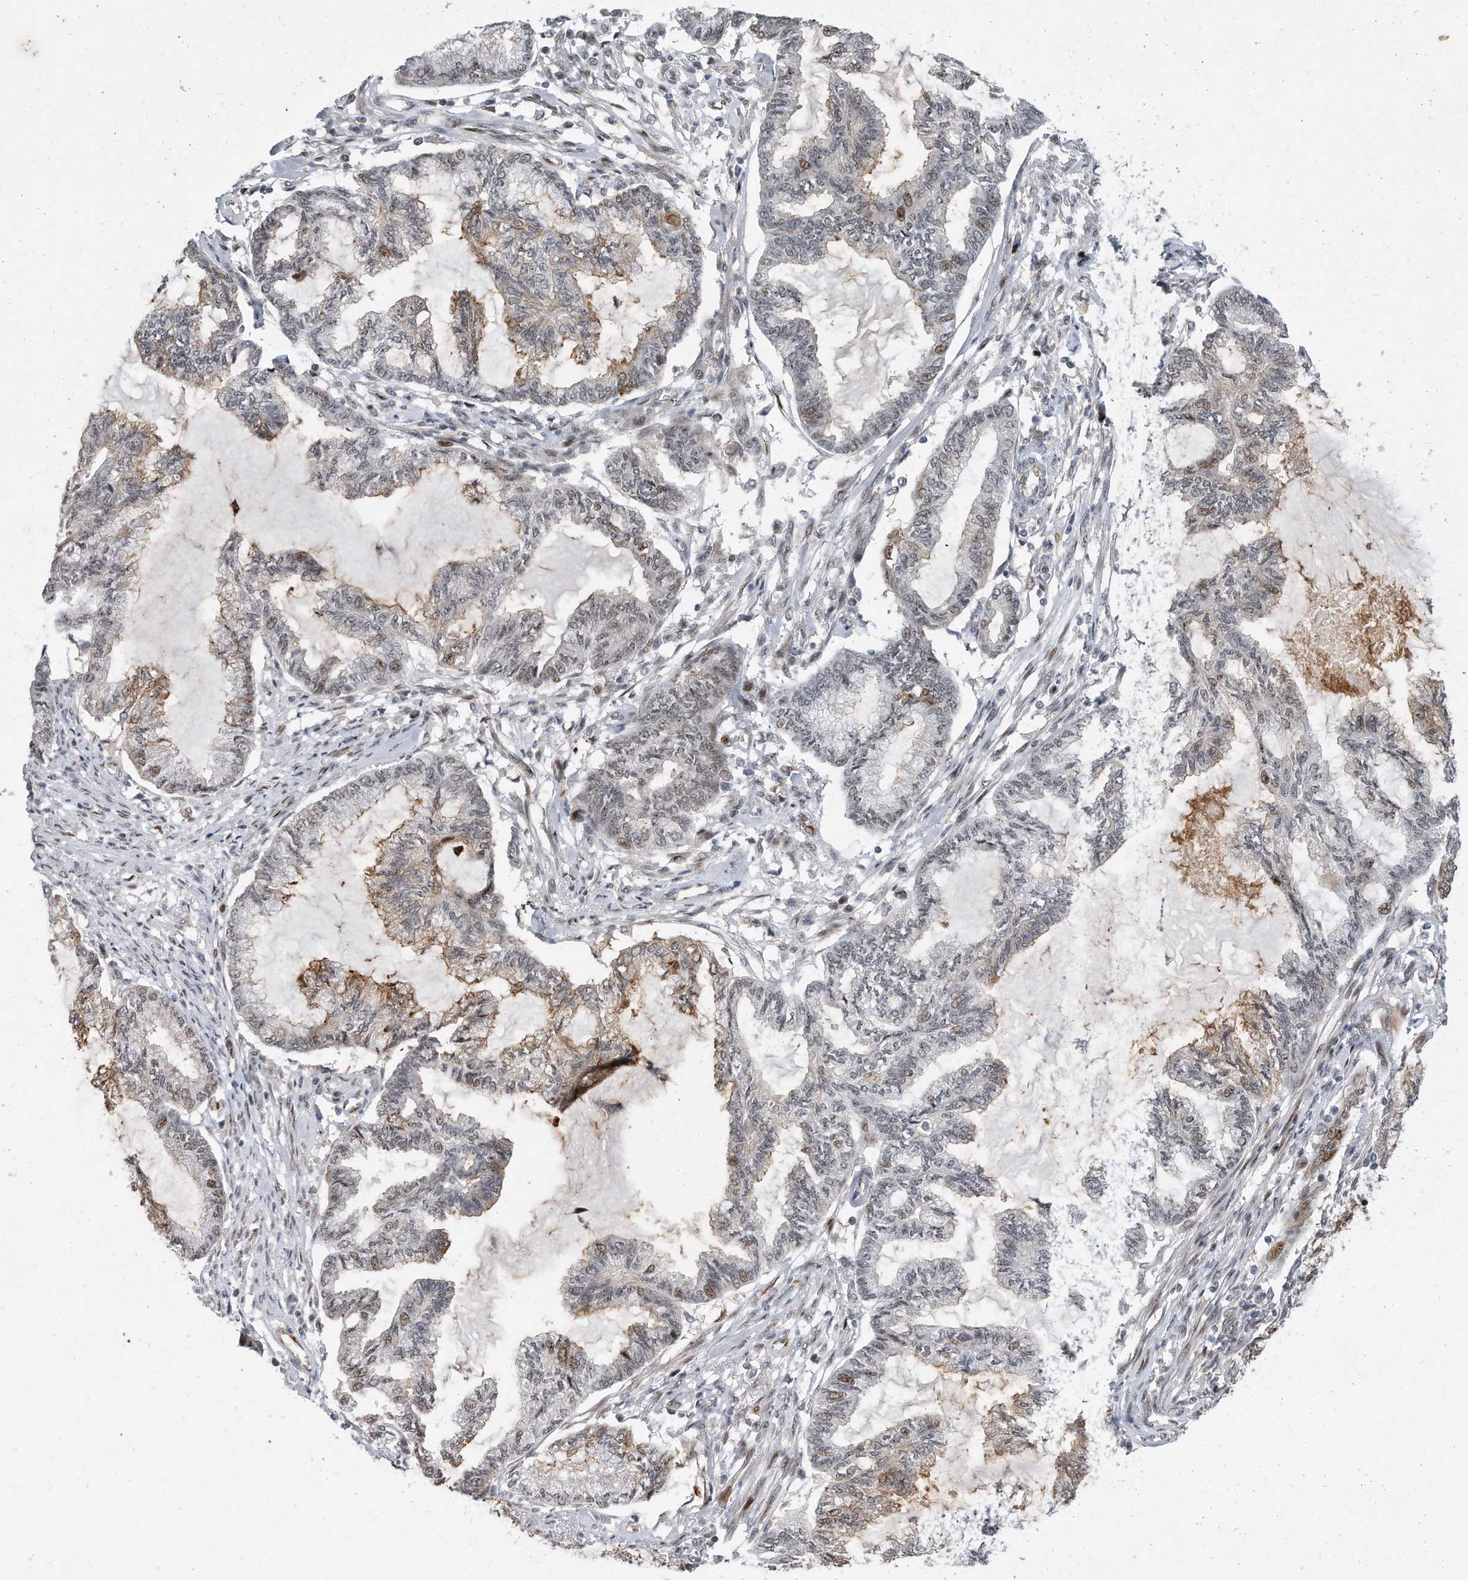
{"staining": {"intensity": "moderate", "quantity": "<25%", "location": "cytoplasmic/membranous,nuclear"}, "tissue": "endometrial cancer", "cell_type": "Tumor cells", "image_type": "cancer", "snomed": [{"axis": "morphology", "description": "Adenocarcinoma, NOS"}, {"axis": "topography", "description": "Endometrium"}], "caption": "Moderate cytoplasmic/membranous and nuclear protein expression is seen in approximately <25% of tumor cells in adenocarcinoma (endometrial). Immunohistochemistry (ihc) stains the protein in brown and the nuclei are stained blue.", "gene": "PGBD2", "patient": {"sex": "female", "age": 86}}